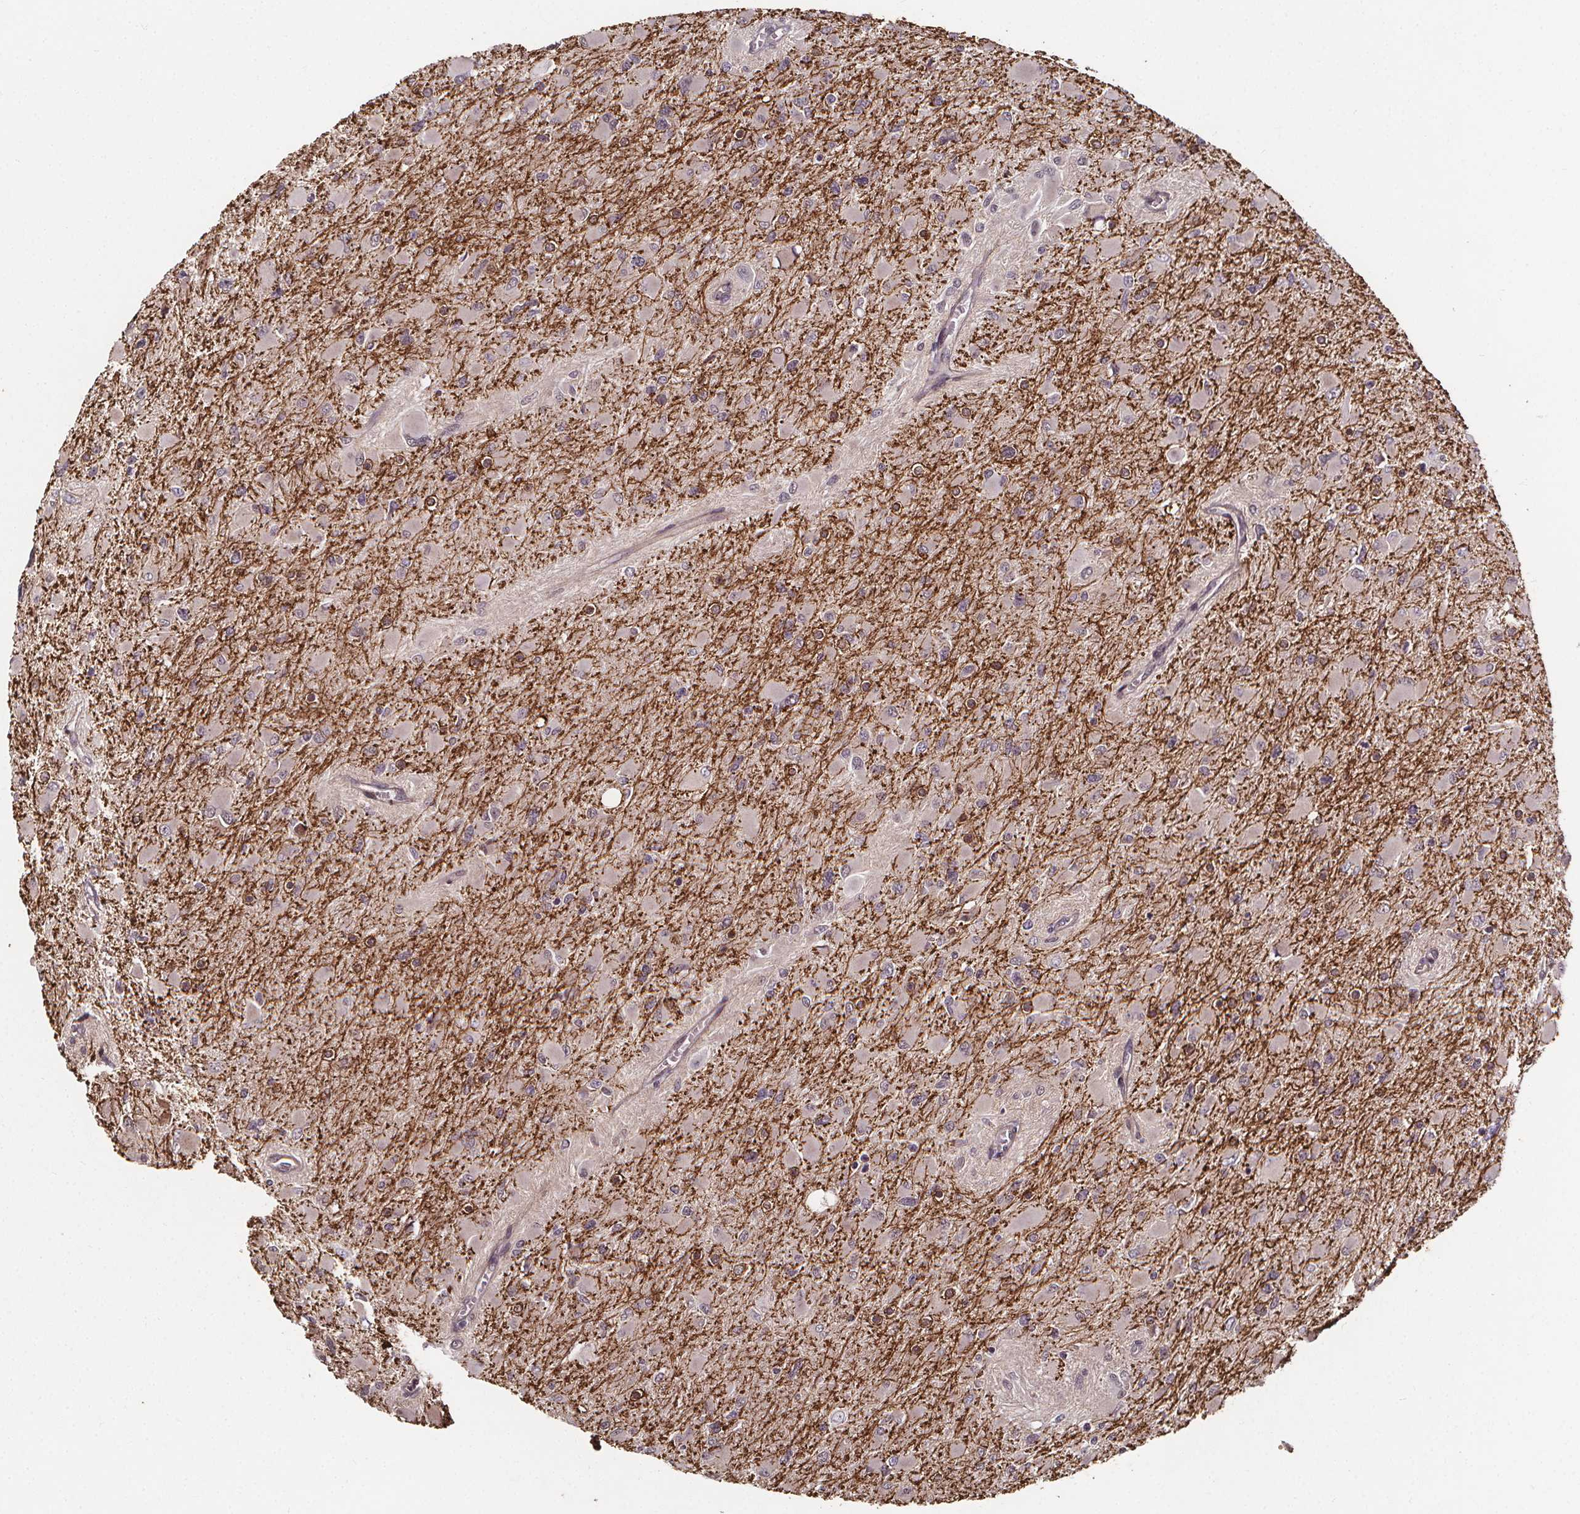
{"staining": {"intensity": "negative", "quantity": "none", "location": "none"}, "tissue": "glioma", "cell_type": "Tumor cells", "image_type": "cancer", "snomed": [{"axis": "morphology", "description": "Glioma, malignant, High grade"}, {"axis": "topography", "description": "Cerebral cortex"}], "caption": "Image shows no significant protein expression in tumor cells of malignant glioma (high-grade).", "gene": "DDIT3", "patient": {"sex": "female", "age": 36}}